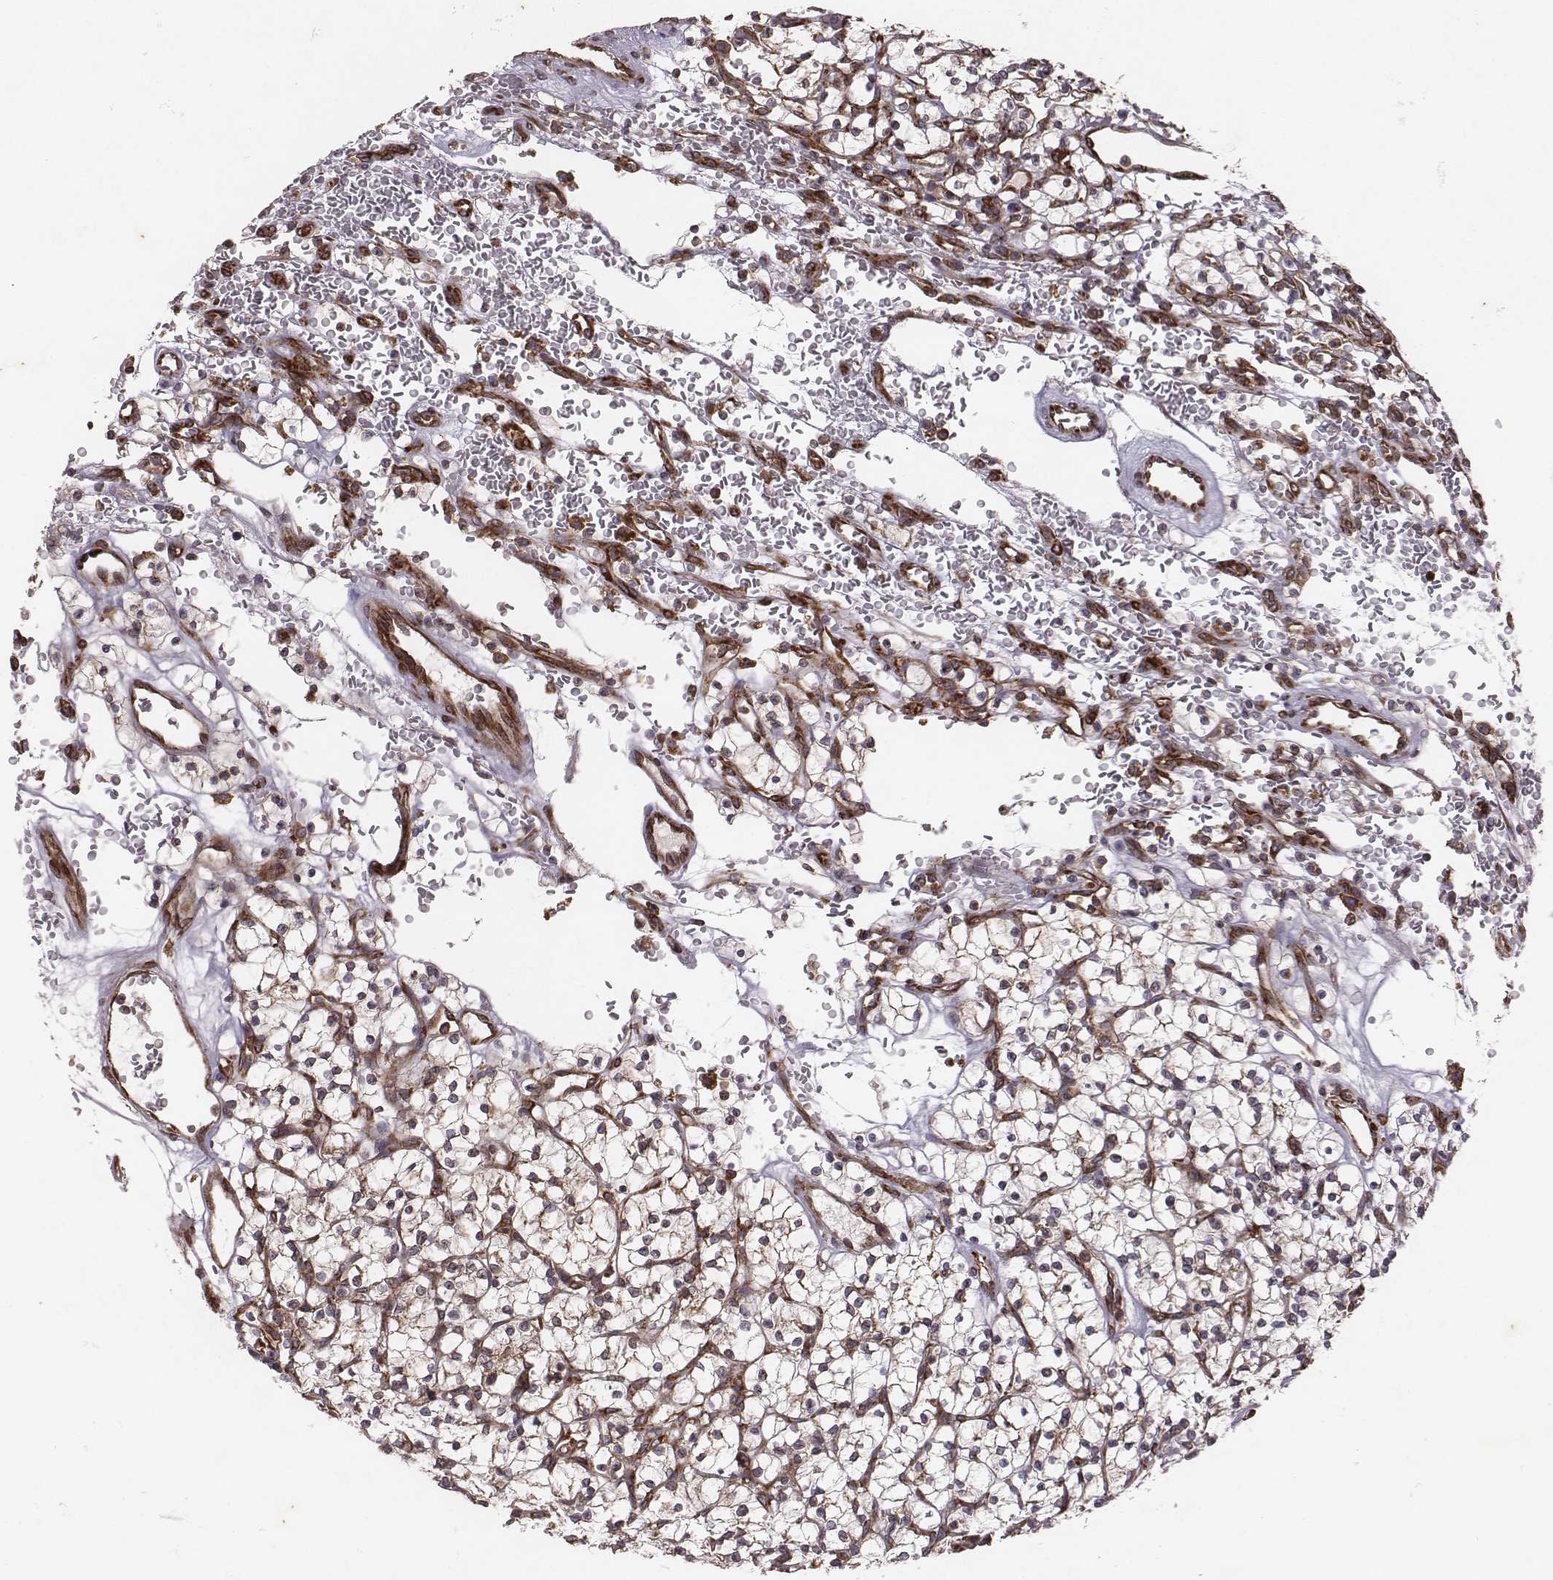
{"staining": {"intensity": "weak", "quantity": ">75%", "location": "cytoplasmic/membranous"}, "tissue": "renal cancer", "cell_type": "Tumor cells", "image_type": "cancer", "snomed": [{"axis": "morphology", "description": "Adenocarcinoma, NOS"}, {"axis": "topography", "description": "Kidney"}], "caption": "Protein expression analysis of human adenocarcinoma (renal) reveals weak cytoplasmic/membranous expression in approximately >75% of tumor cells.", "gene": "TXLNA", "patient": {"sex": "female", "age": 64}}